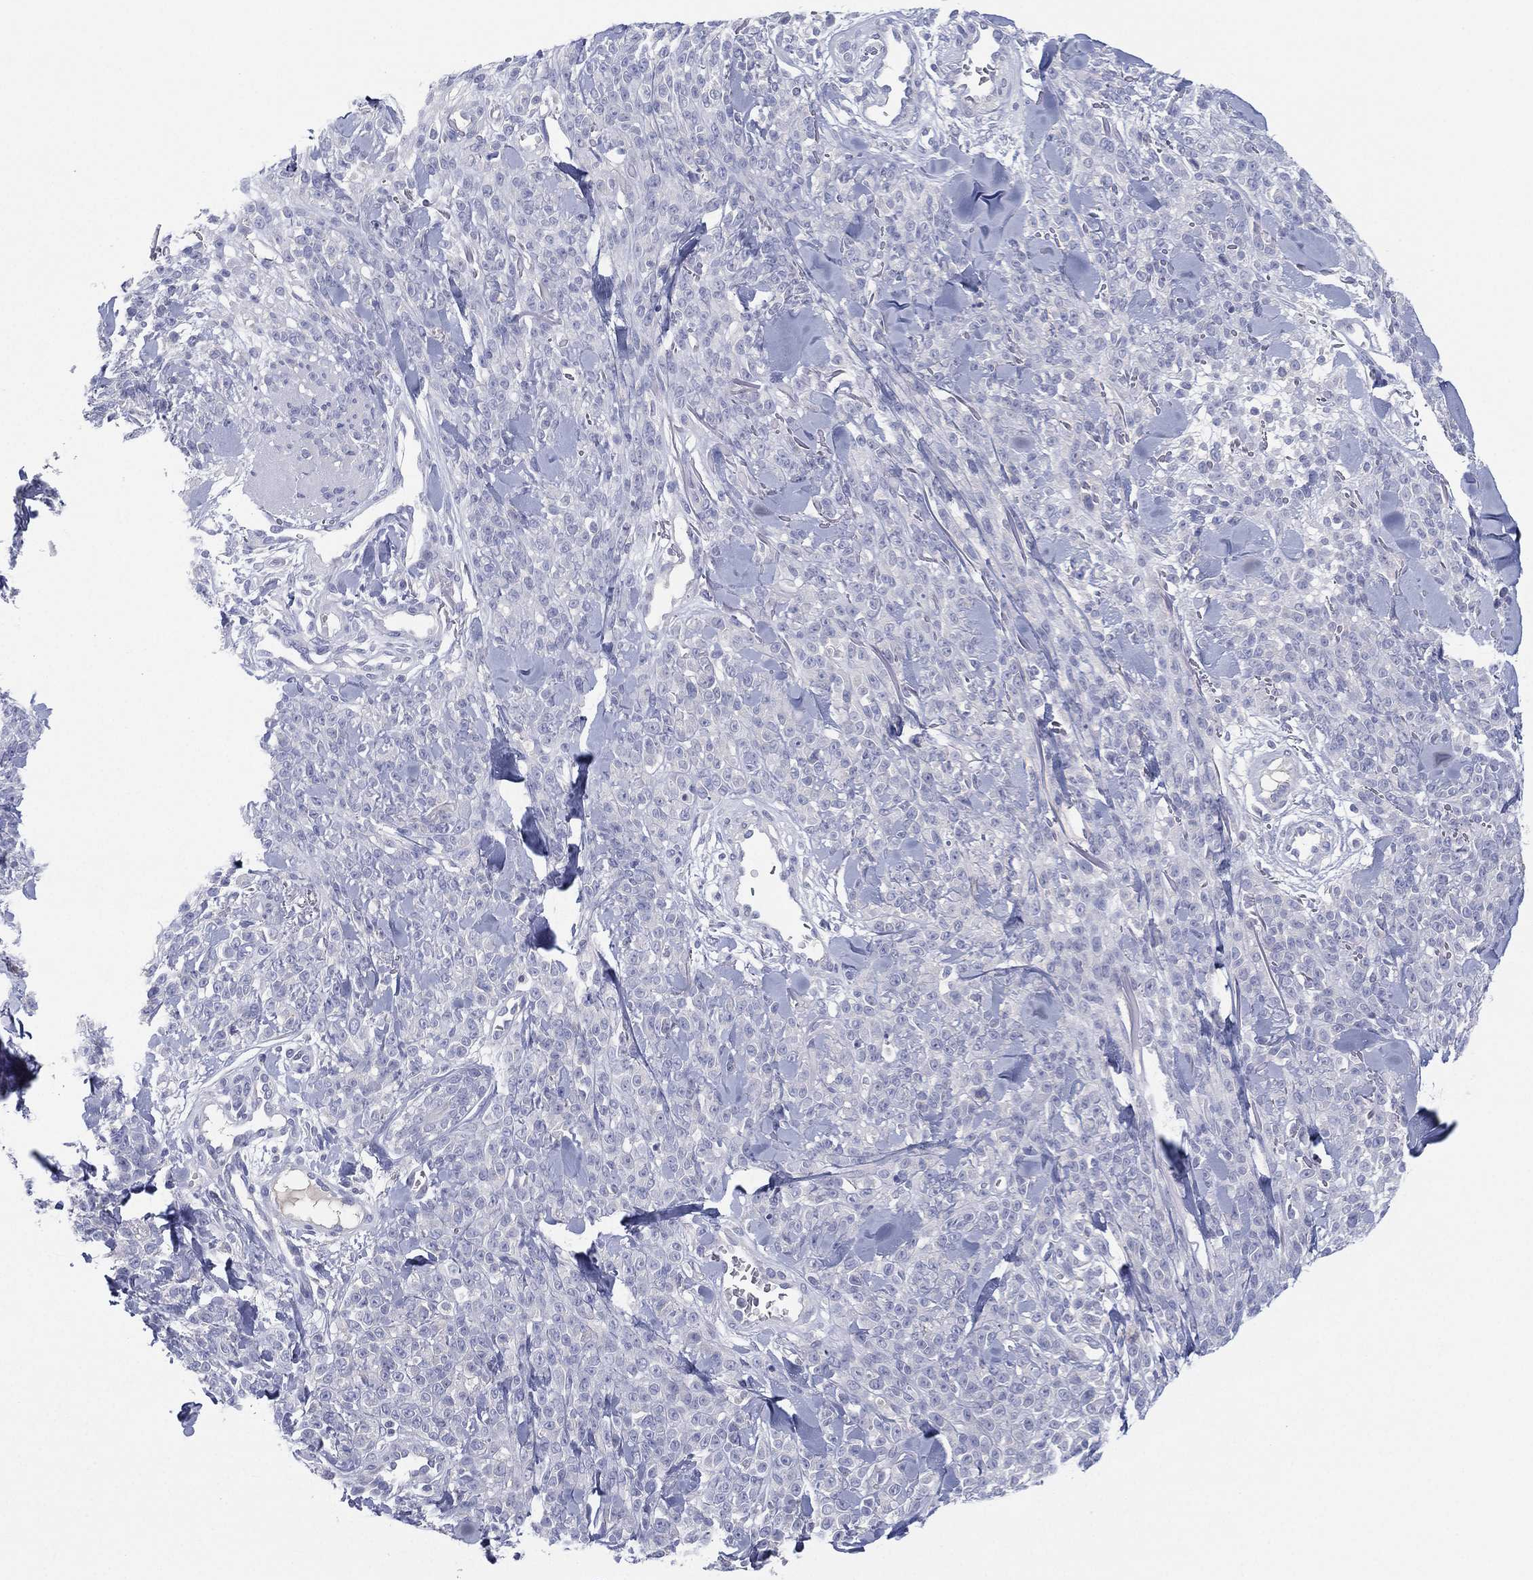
{"staining": {"intensity": "negative", "quantity": "none", "location": "none"}, "tissue": "melanoma", "cell_type": "Tumor cells", "image_type": "cancer", "snomed": [{"axis": "morphology", "description": "Malignant melanoma, NOS"}, {"axis": "topography", "description": "Skin"}, {"axis": "topography", "description": "Skin of trunk"}], "caption": "Tumor cells show no significant protein staining in melanoma.", "gene": "CYP2D6", "patient": {"sex": "male", "age": 74}}